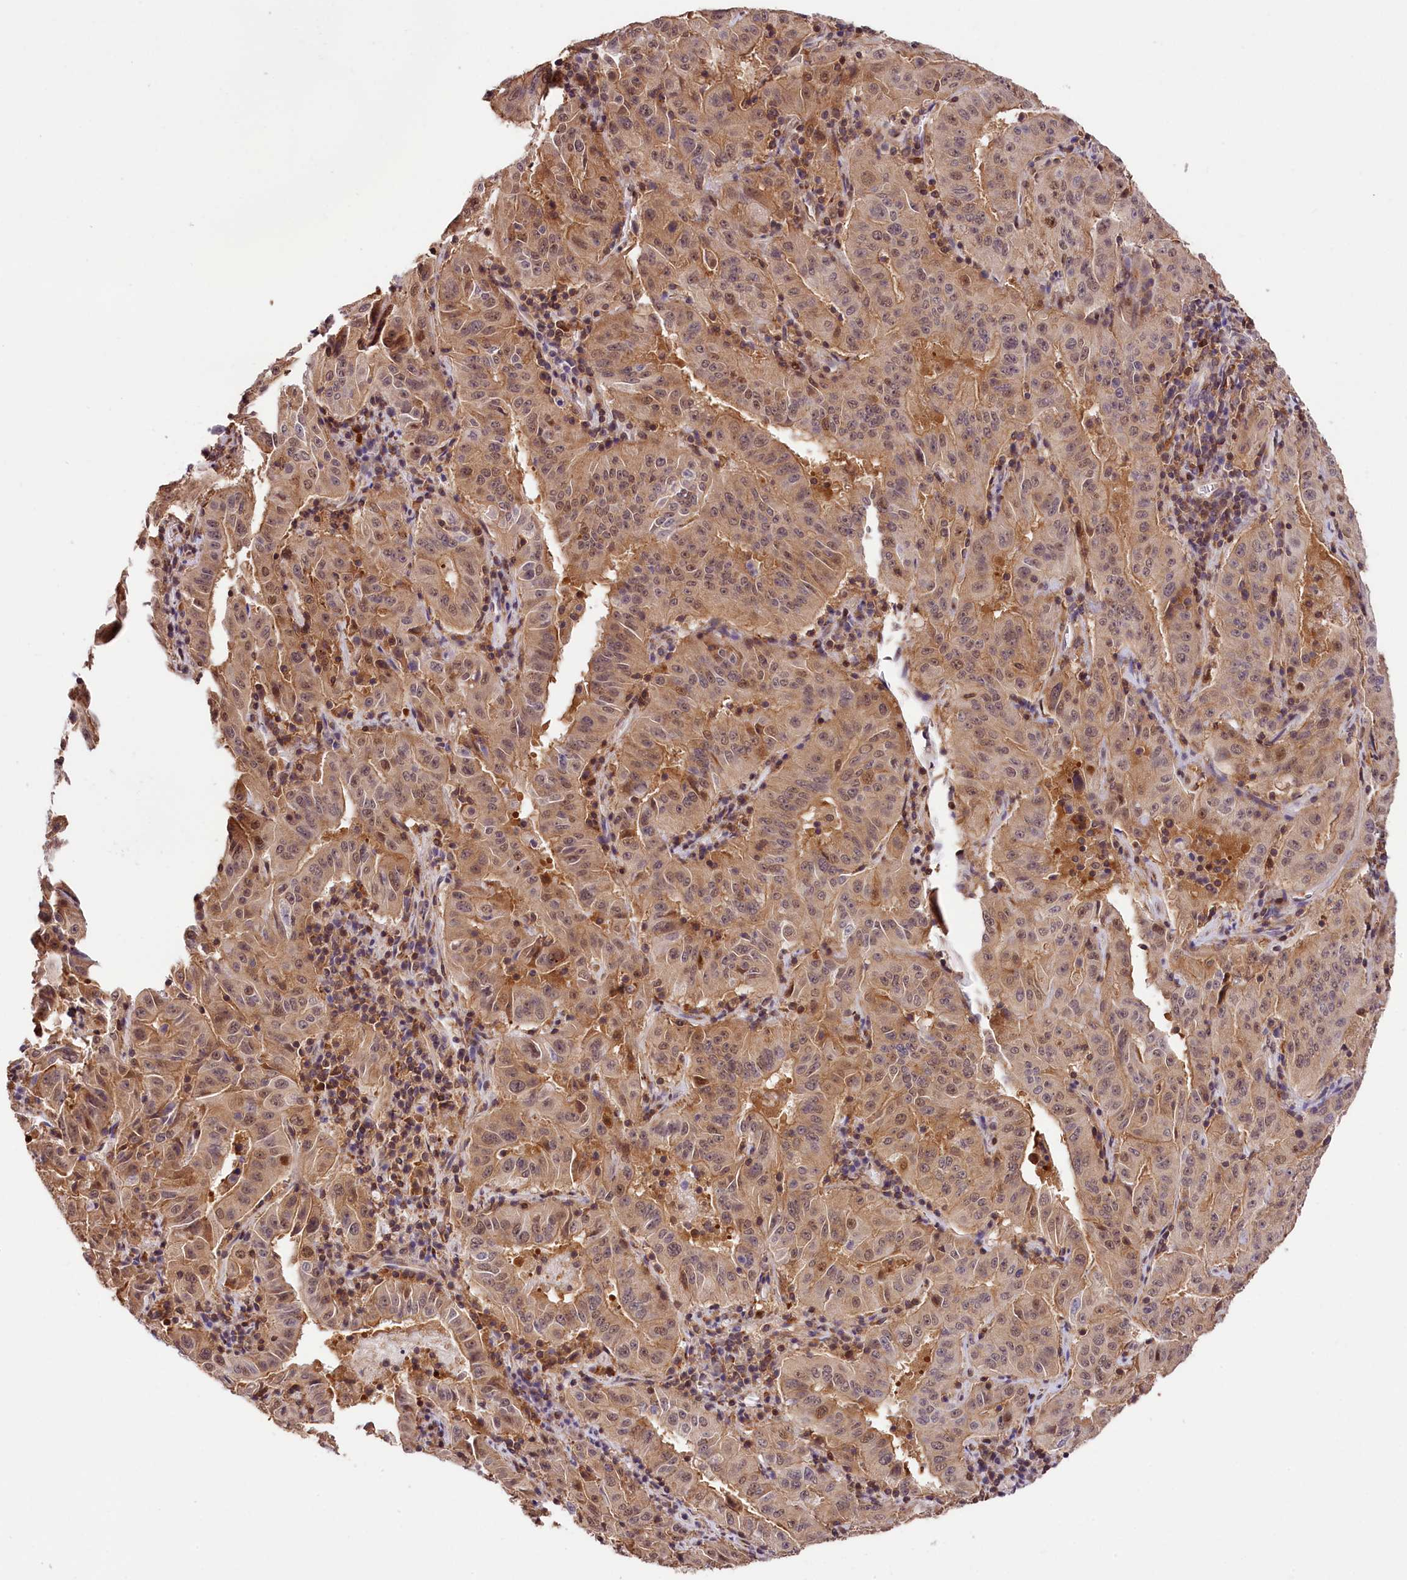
{"staining": {"intensity": "weak", "quantity": ">75%", "location": "cytoplasmic/membranous,nuclear"}, "tissue": "pancreatic cancer", "cell_type": "Tumor cells", "image_type": "cancer", "snomed": [{"axis": "morphology", "description": "Adenocarcinoma, NOS"}, {"axis": "topography", "description": "Pancreas"}], "caption": "Brown immunohistochemical staining in pancreatic adenocarcinoma demonstrates weak cytoplasmic/membranous and nuclear staining in approximately >75% of tumor cells. The staining was performed using DAB, with brown indicating positive protein expression. Nuclei are stained blue with hematoxylin.", "gene": "CHORDC1", "patient": {"sex": "male", "age": 63}}